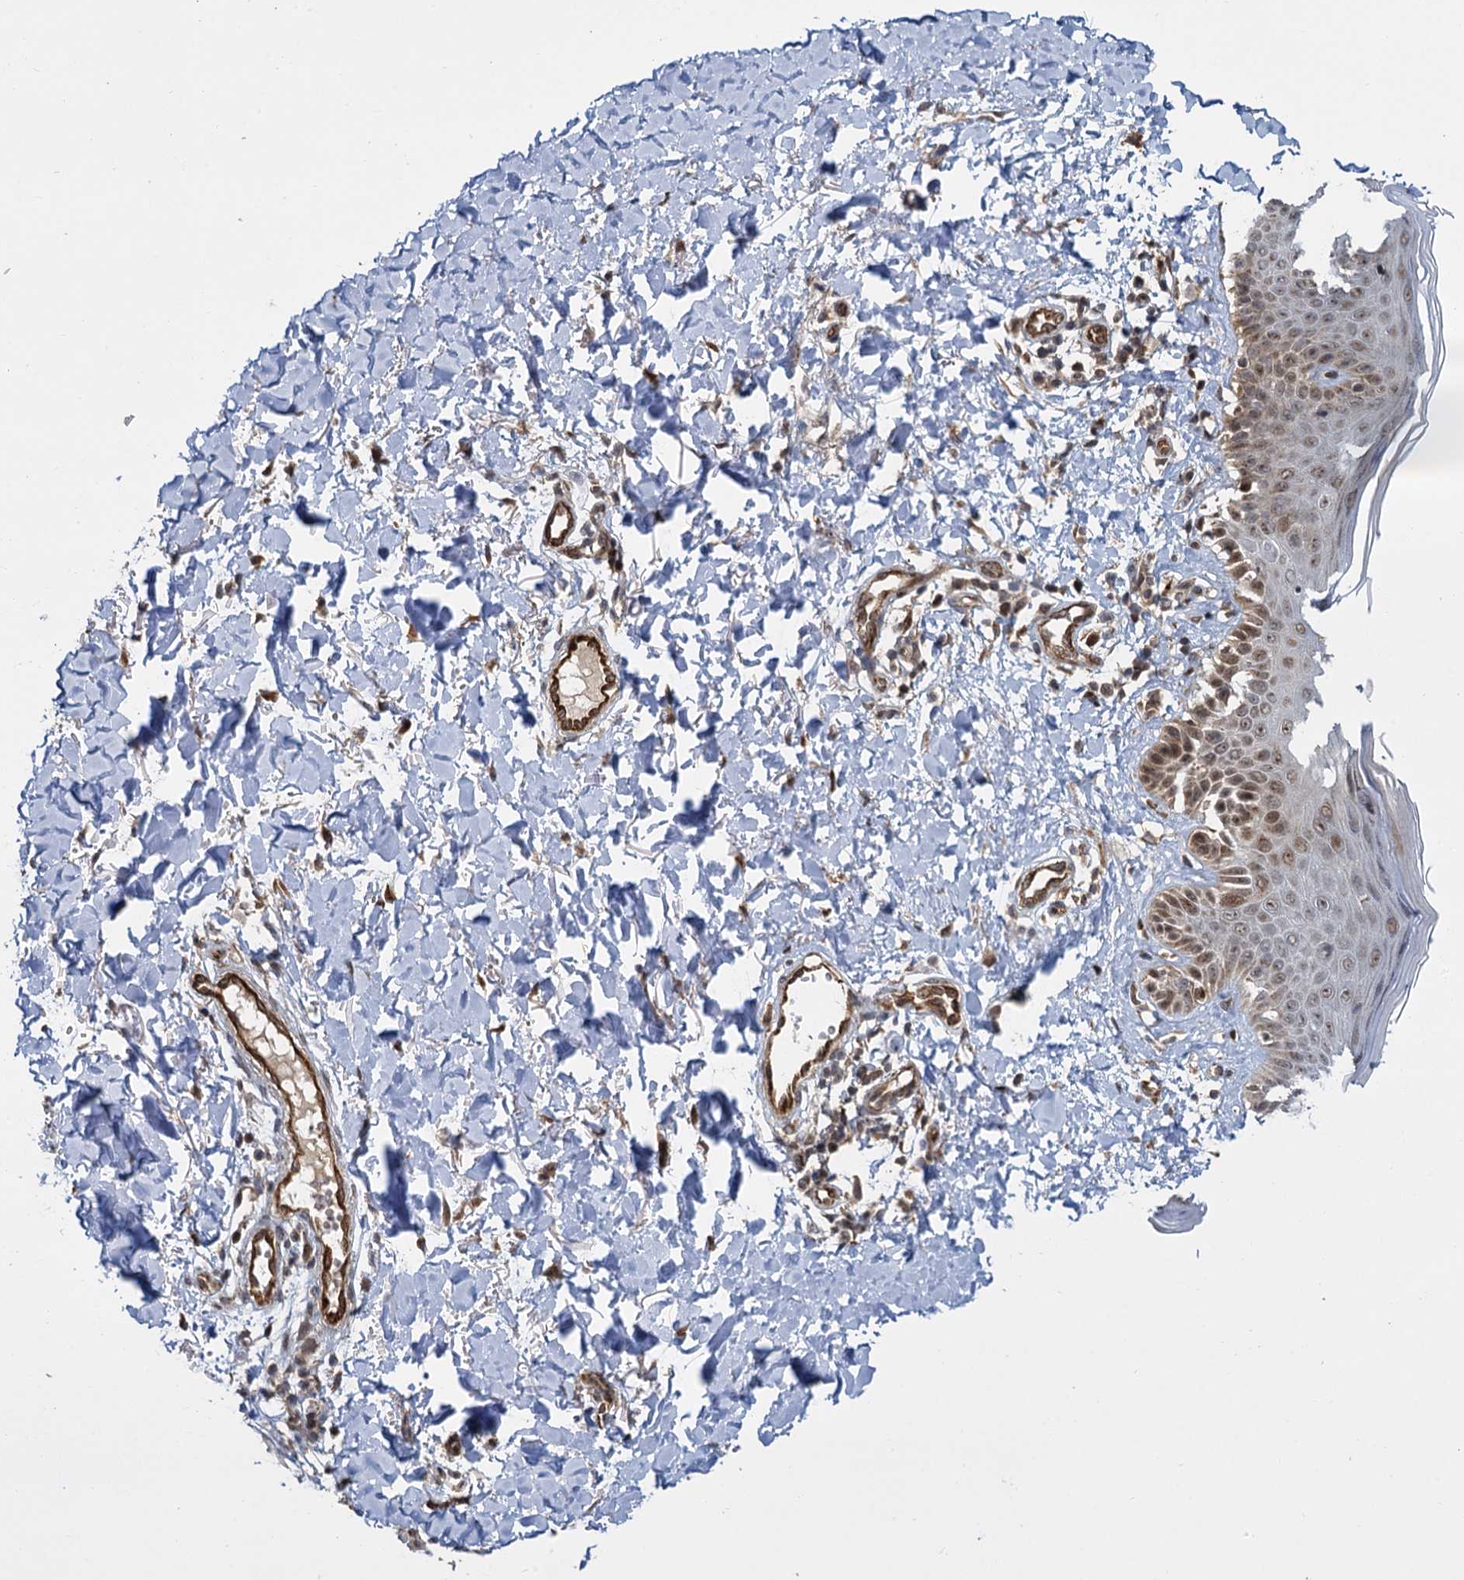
{"staining": {"intensity": "moderate", "quantity": ">75%", "location": "cytoplasmic/membranous,nuclear"}, "tissue": "skin", "cell_type": "Fibroblasts", "image_type": "normal", "snomed": [{"axis": "morphology", "description": "Normal tissue, NOS"}, {"axis": "topography", "description": "Skin"}], "caption": "Immunohistochemistry (IHC) staining of unremarkable skin, which shows medium levels of moderate cytoplasmic/membranous,nuclear positivity in approximately >75% of fibroblasts indicating moderate cytoplasmic/membranous,nuclear protein expression. The staining was performed using DAB (brown) for protein detection and nuclei were counterstained in hematoxylin (blue).", "gene": "GAL3ST4", "patient": {"sex": "male", "age": 52}}